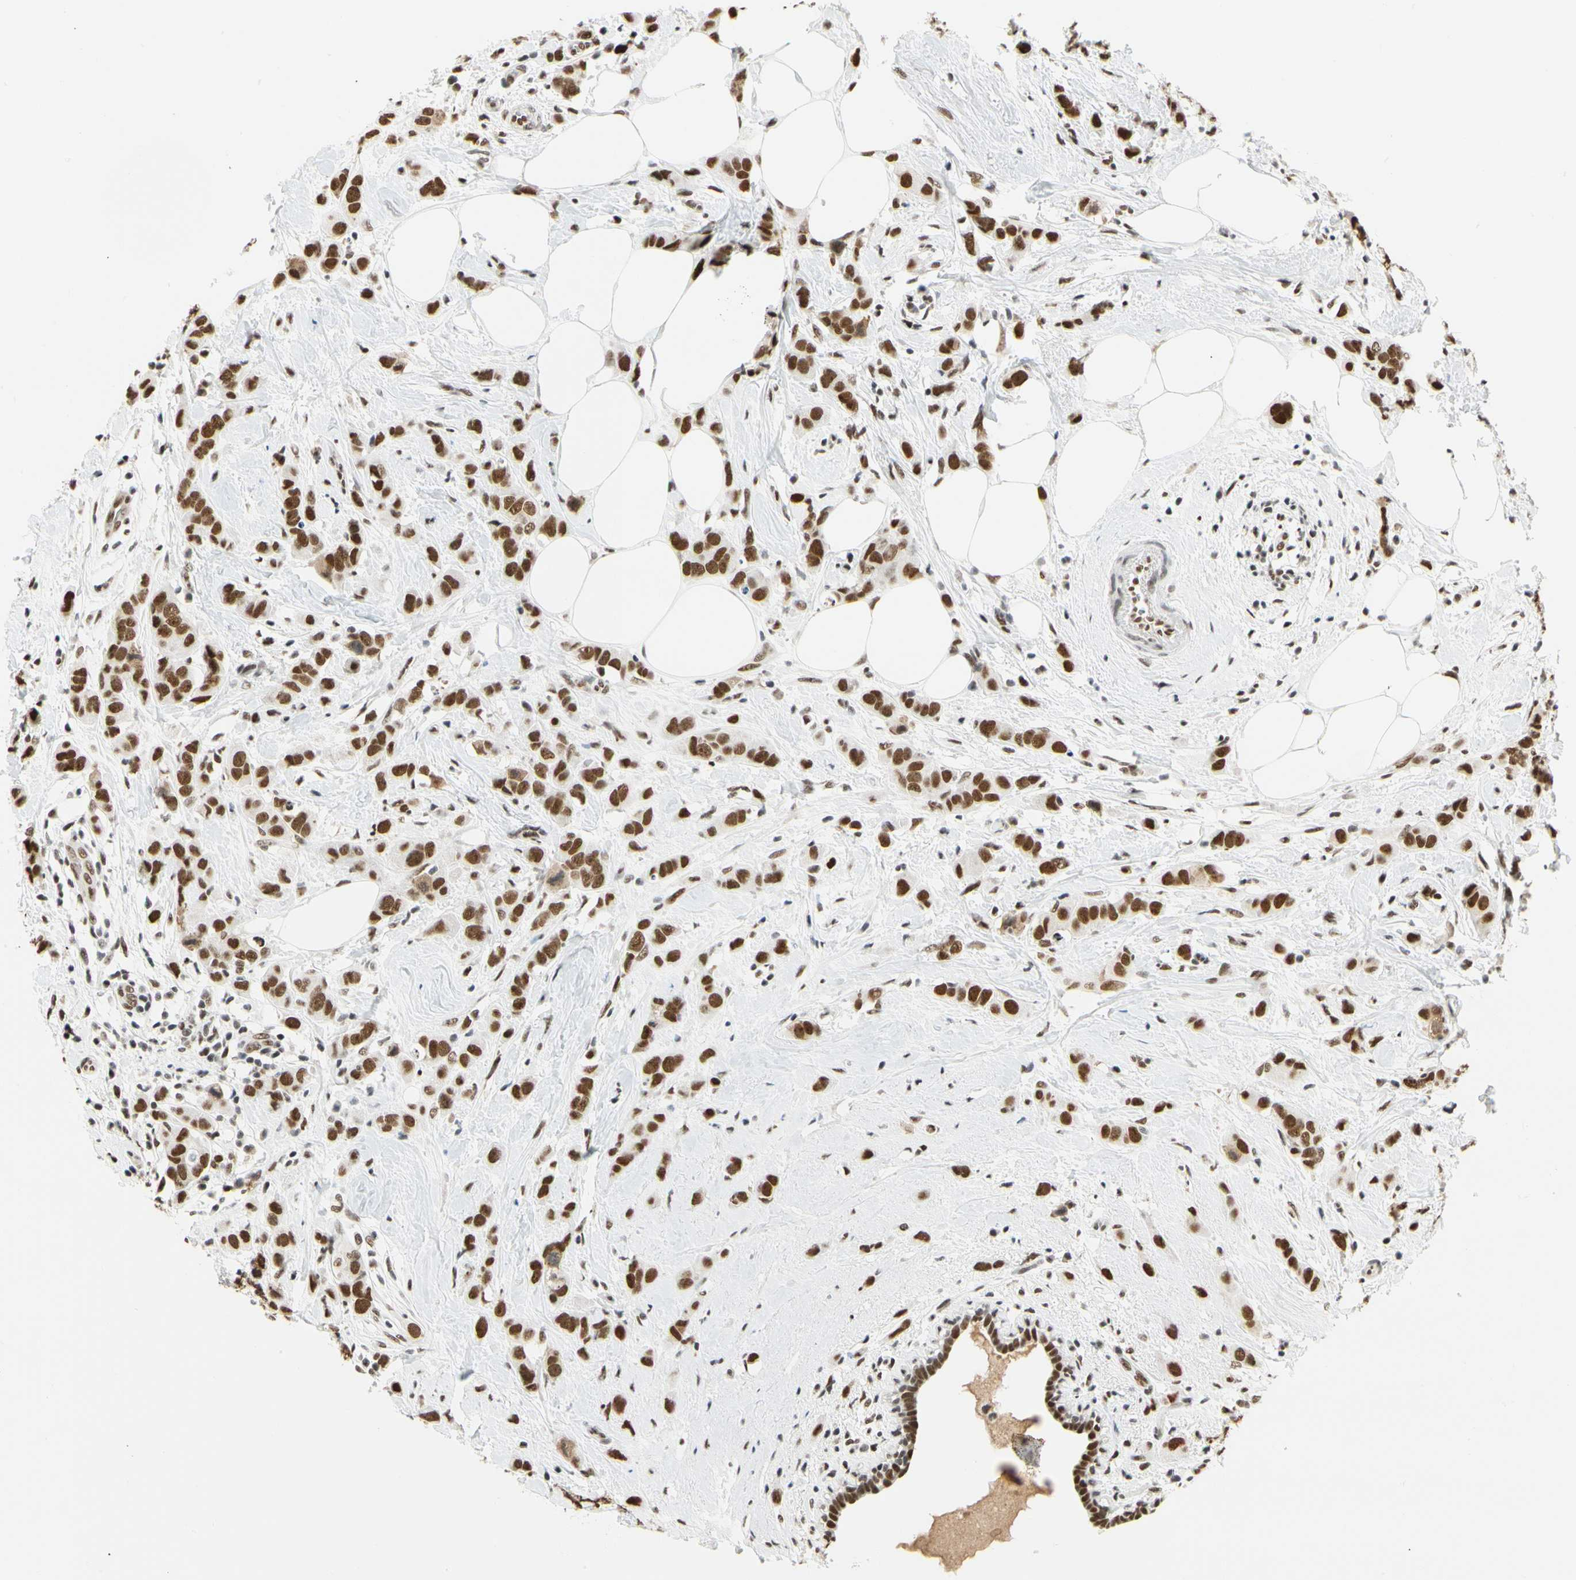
{"staining": {"intensity": "strong", "quantity": ">75%", "location": "nuclear"}, "tissue": "breast cancer", "cell_type": "Tumor cells", "image_type": "cancer", "snomed": [{"axis": "morphology", "description": "Normal tissue, NOS"}, {"axis": "morphology", "description": "Duct carcinoma"}, {"axis": "topography", "description": "Breast"}], "caption": "A photomicrograph of human breast intraductal carcinoma stained for a protein exhibits strong nuclear brown staining in tumor cells.", "gene": "ZSCAN16", "patient": {"sex": "female", "age": 50}}